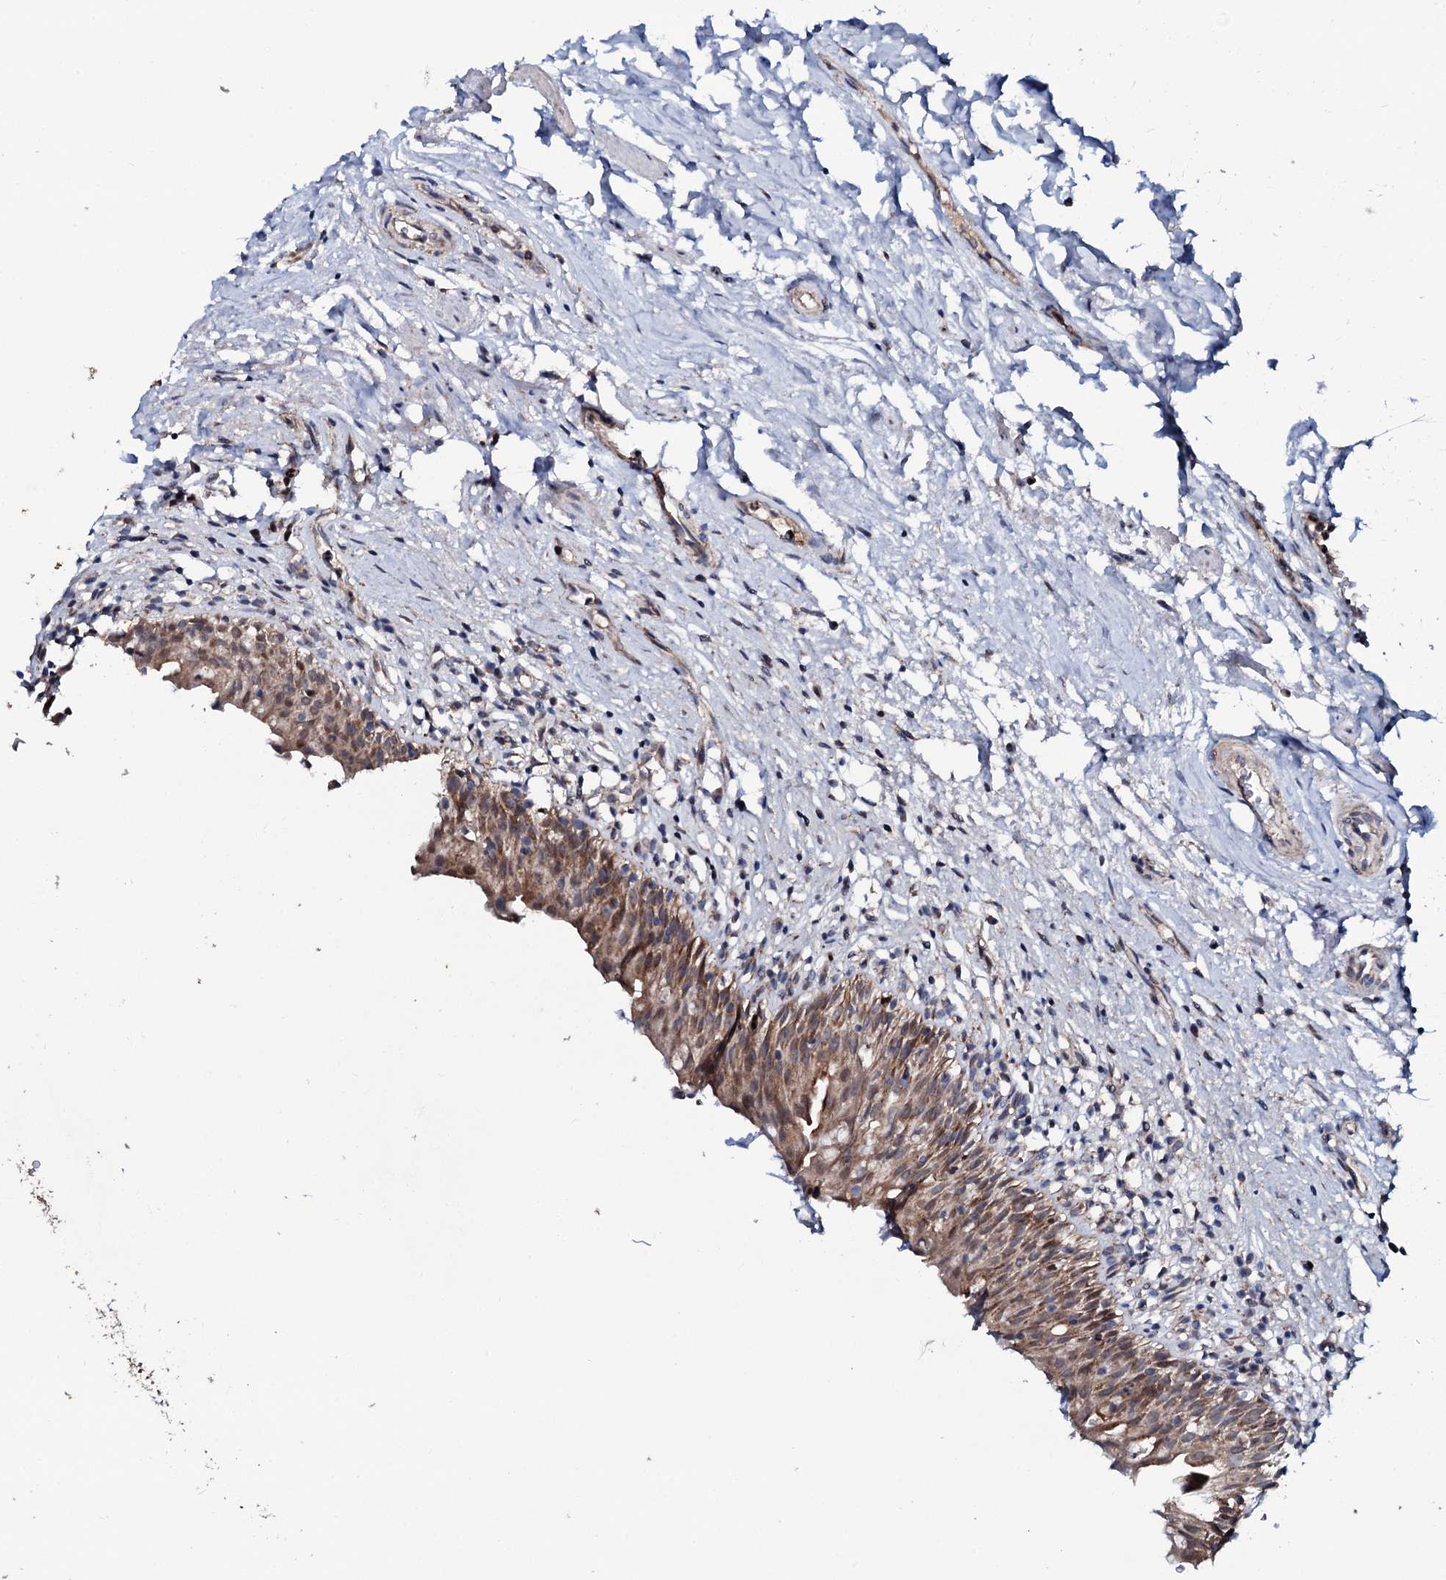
{"staining": {"intensity": "moderate", "quantity": ">75%", "location": "cytoplasmic/membranous"}, "tissue": "urinary bladder", "cell_type": "Urothelial cells", "image_type": "normal", "snomed": [{"axis": "morphology", "description": "Normal tissue, NOS"}, {"axis": "morphology", "description": "Inflammation, NOS"}, {"axis": "topography", "description": "Urinary bladder"}], "caption": "Immunohistochemical staining of normal urinary bladder exhibits medium levels of moderate cytoplasmic/membranous positivity in about >75% of urothelial cells. (DAB (3,3'-diaminobenzidine) = brown stain, brightfield microscopy at high magnification).", "gene": "PPP1R3D", "patient": {"sex": "male", "age": 63}}